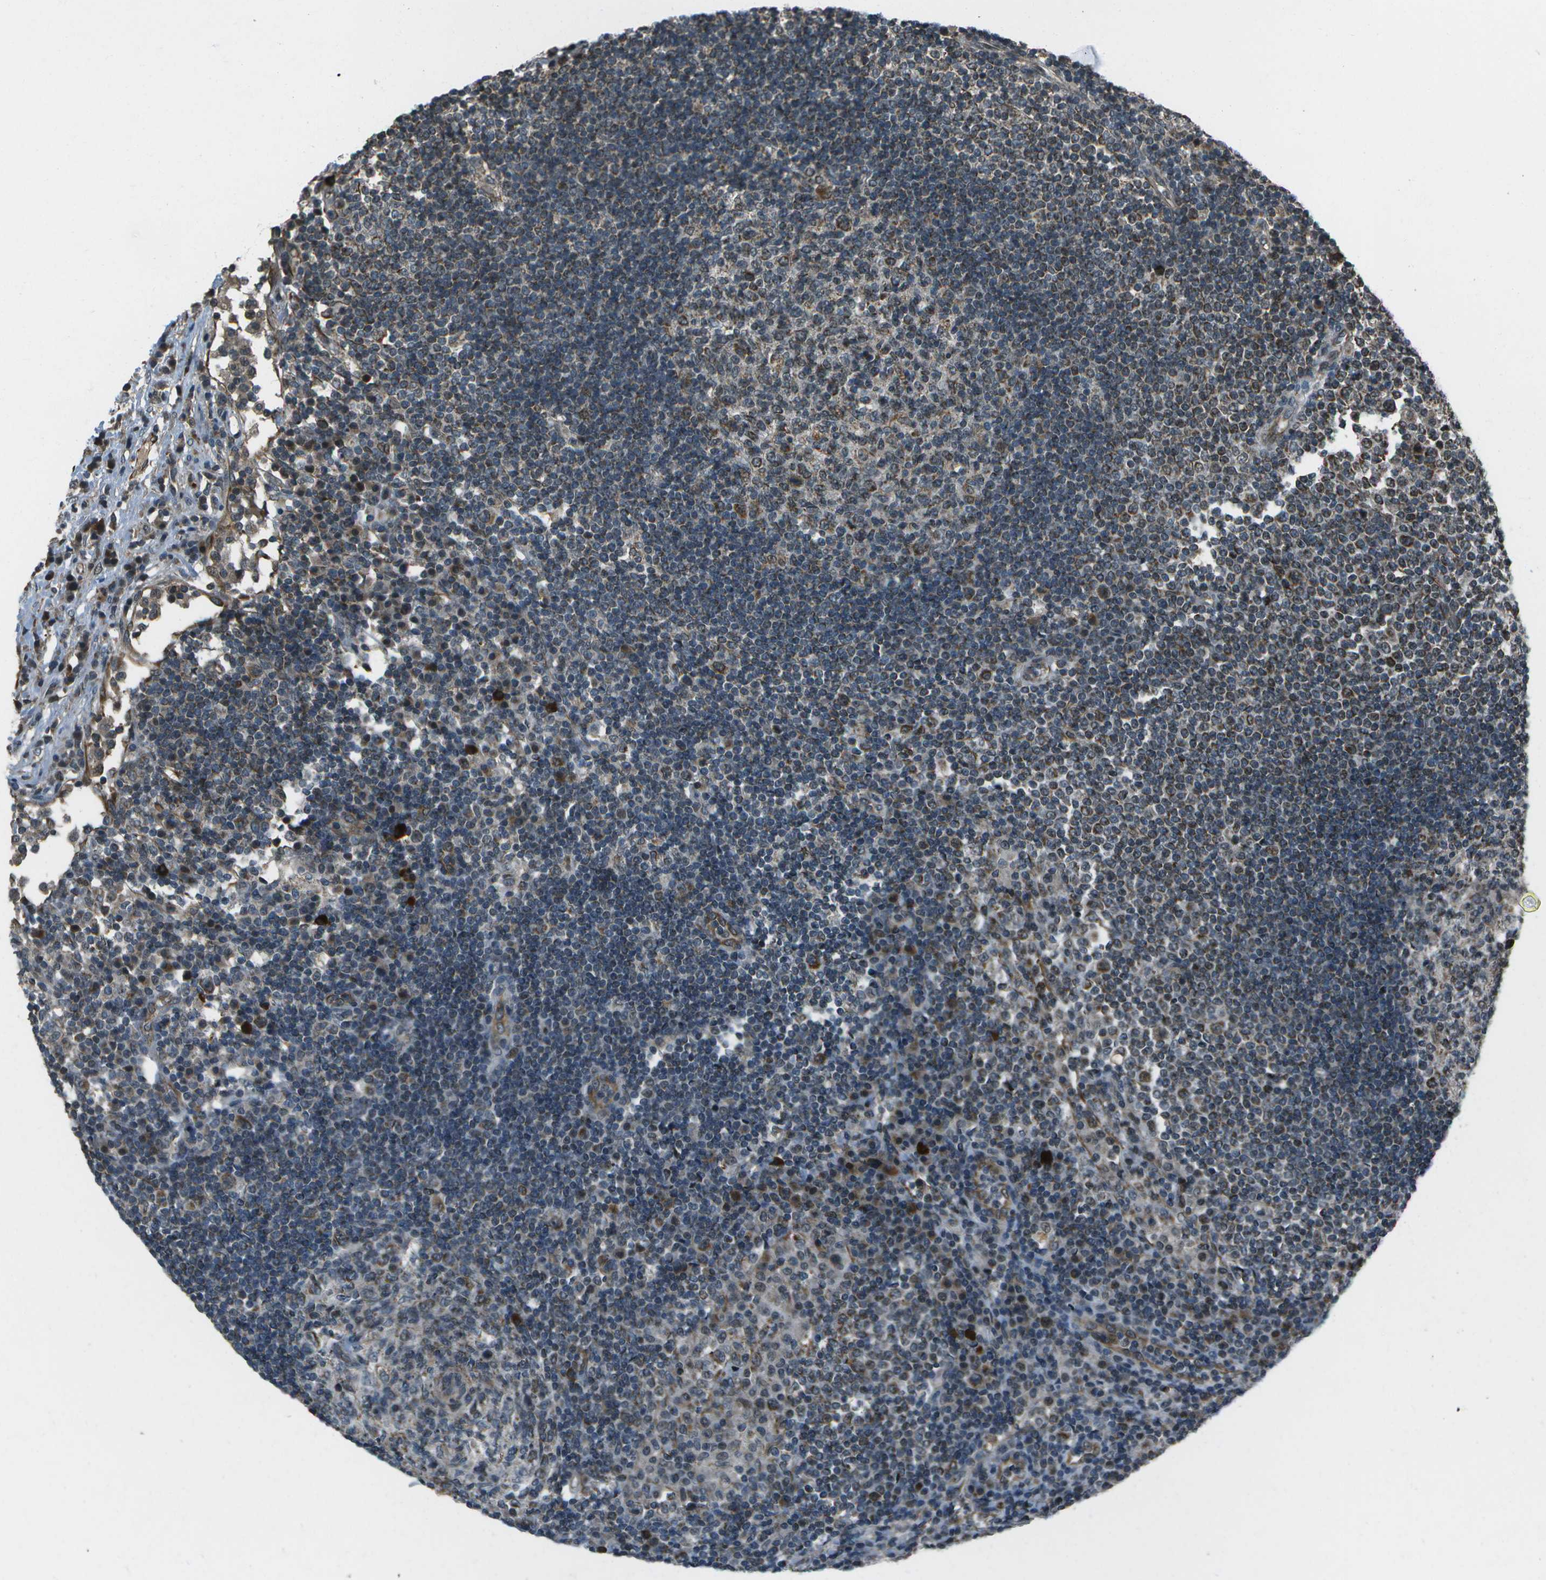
{"staining": {"intensity": "moderate", "quantity": "<25%", "location": "cytoplasmic/membranous"}, "tissue": "lymph node", "cell_type": "Germinal center cells", "image_type": "normal", "snomed": [{"axis": "morphology", "description": "Normal tissue, NOS"}, {"axis": "topography", "description": "Lymph node"}], "caption": "Moderate cytoplasmic/membranous protein staining is appreciated in about <25% of germinal center cells in lymph node.", "gene": "EIF2AK1", "patient": {"sex": "female", "age": 53}}